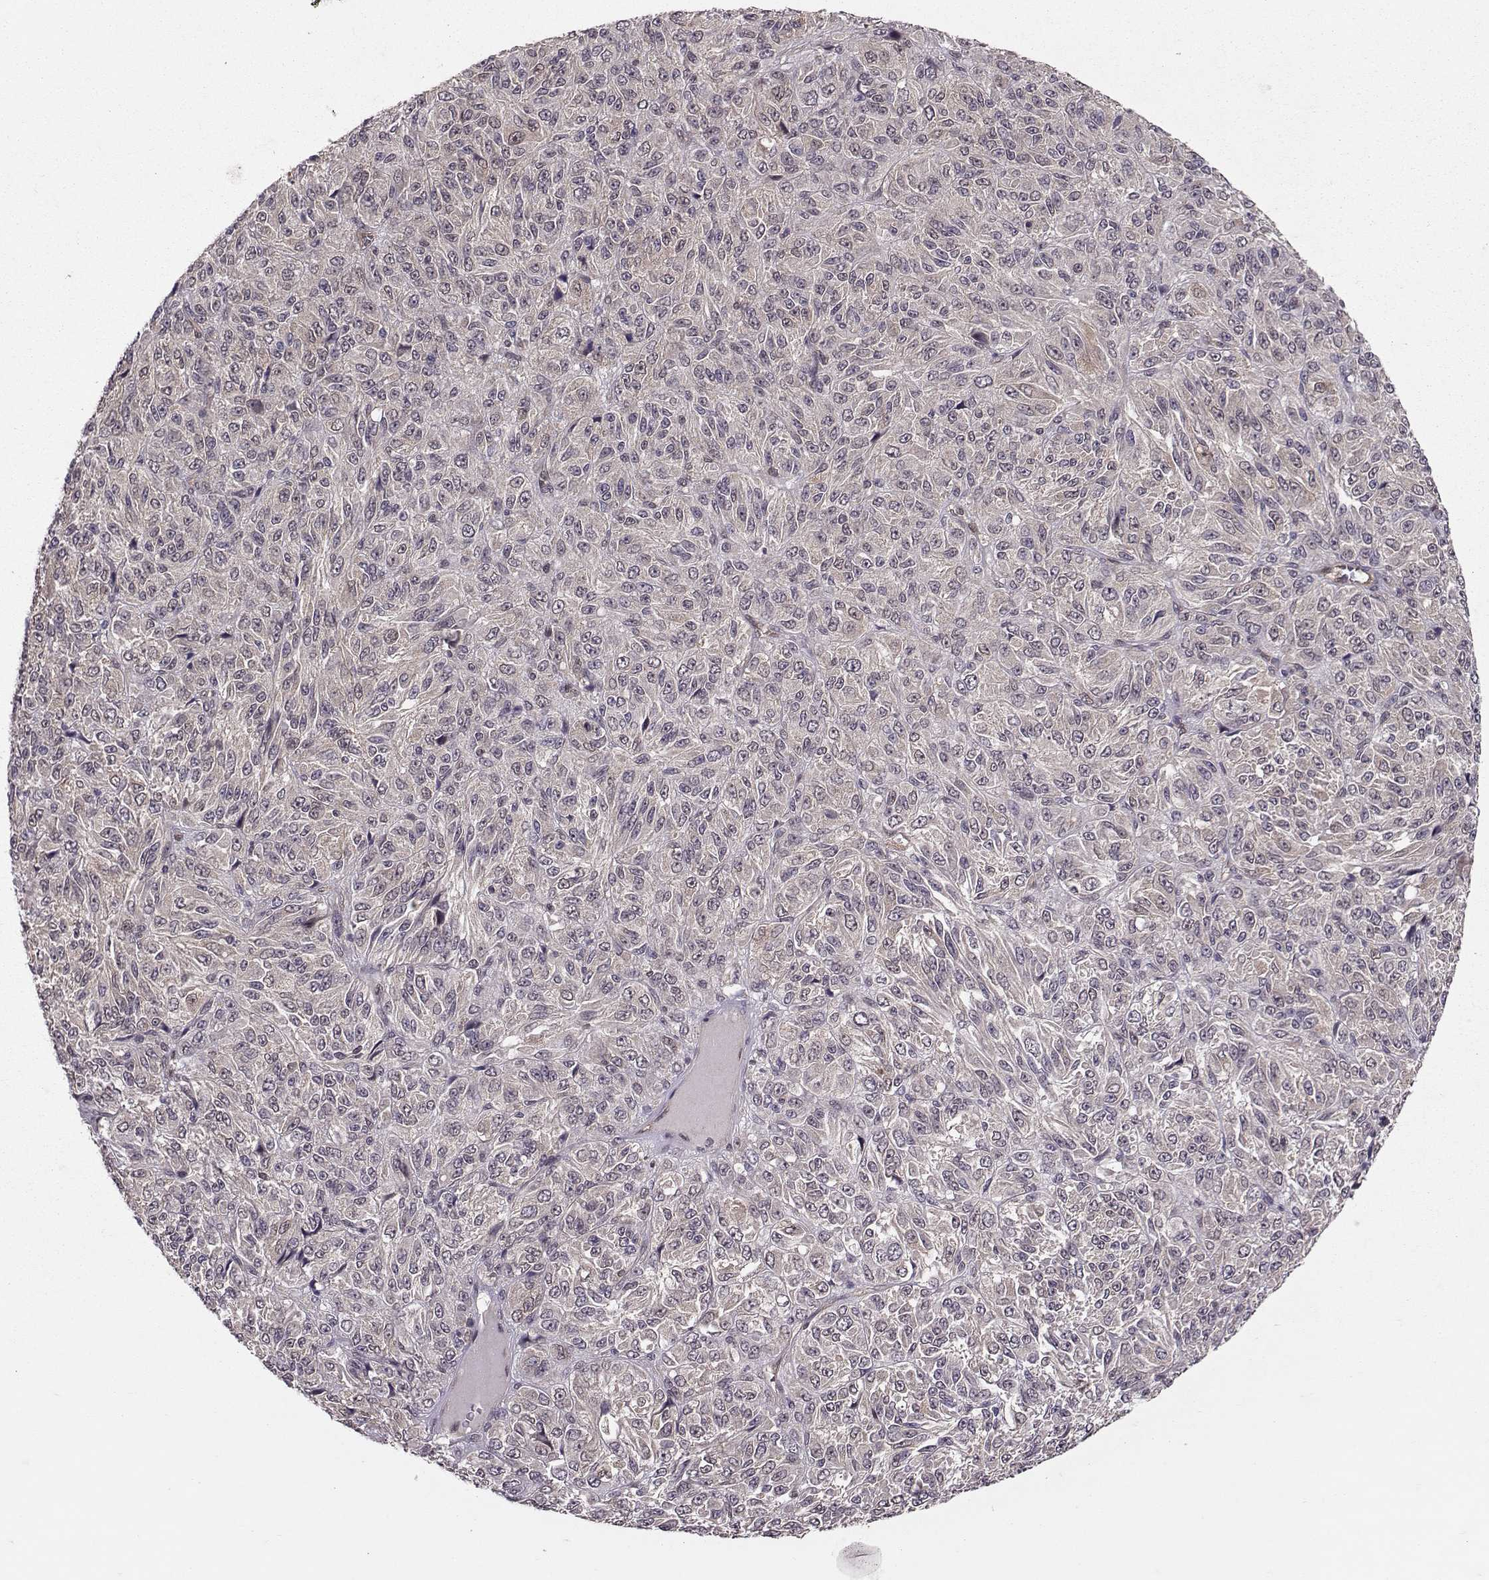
{"staining": {"intensity": "negative", "quantity": "none", "location": "none"}, "tissue": "melanoma", "cell_type": "Tumor cells", "image_type": "cancer", "snomed": [{"axis": "morphology", "description": "Malignant melanoma, Metastatic site"}, {"axis": "topography", "description": "Brain"}], "caption": "High power microscopy histopathology image of an immunohistochemistry photomicrograph of malignant melanoma (metastatic site), revealing no significant positivity in tumor cells.", "gene": "PPP2R2A", "patient": {"sex": "female", "age": 56}}